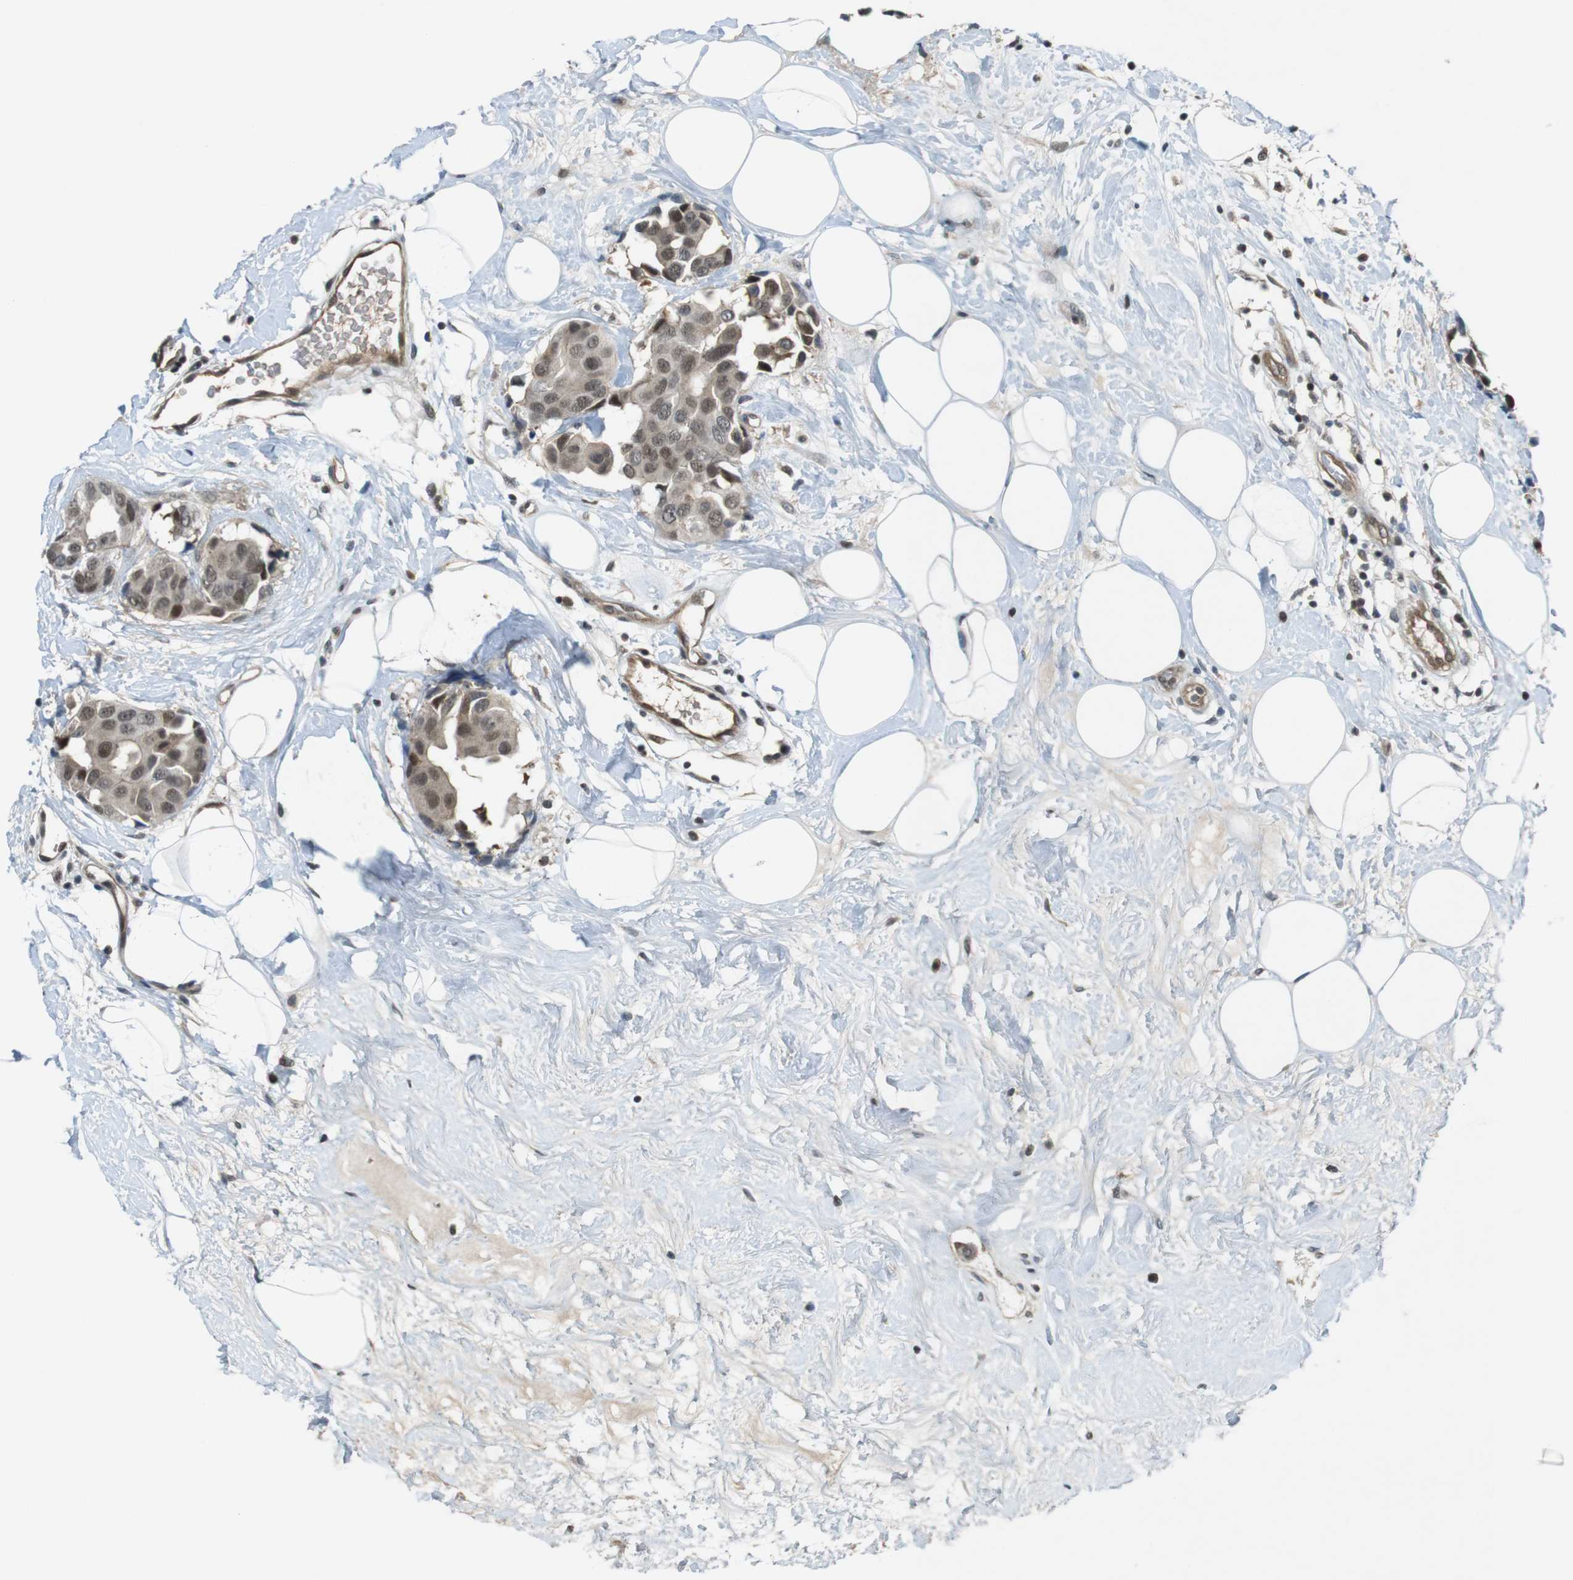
{"staining": {"intensity": "moderate", "quantity": ">75%", "location": "cytoplasmic/membranous,nuclear"}, "tissue": "breast cancer", "cell_type": "Tumor cells", "image_type": "cancer", "snomed": [{"axis": "morphology", "description": "Normal tissue, NOS"}, {"axis": "morphology", "description": "Duct carcinoma"}, {"axis": "topography", "description": "Breast"}], "caption": "IHC staining of breast cancer, which shows medium levels of moderate cytoplasmic/membranous and nuclear expression in approximately >75% of tumor cells indicating moderate cytoplasmic/membranous and nuclear protein staining. The staining was performed using DAB (3,3'-diaminobenzidine) (brown) for protein detection and nuclei were counterstained in hematoxylin (blue).", "gene": "MAPKAPK5", "patient": {"sex": "female", "age": 39}}